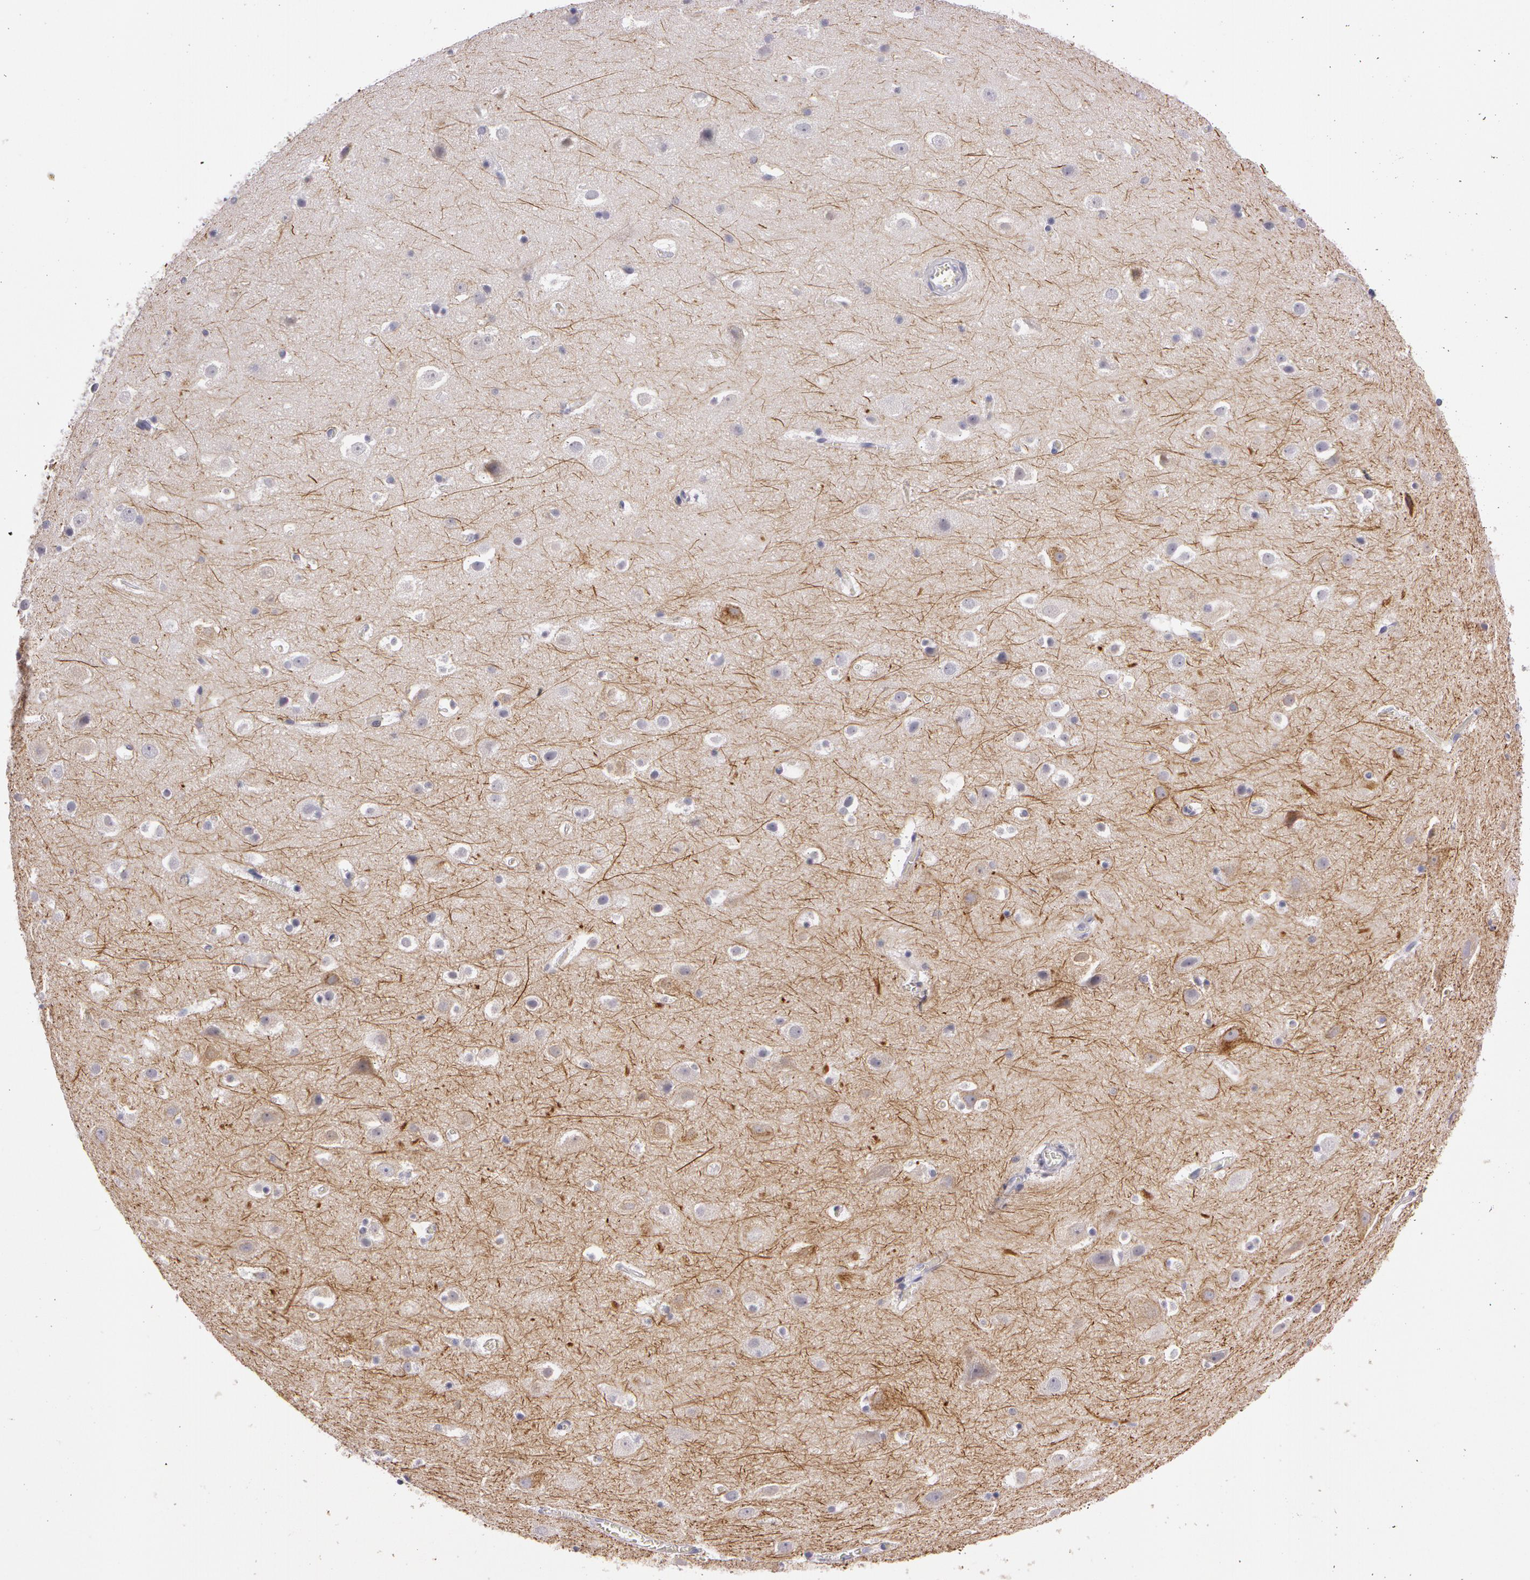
{"staining": {"intensity": "negative", "quantity": "none", "location": "none"}, "tissue": "hippocampus", "cell_type": "Glial cells", "image_type": "normal", "snomed": [{"axis": "morphology", "description": "Normal tissue, NOS"}, {"axis": "topography", "description": "Hippocampus"}], "caption": "IHC image of benign hippocampus stained for a protein (brown), which reveals no staining in glial cells.", "gene": "MXRA5", "patient": {"sex": "male", "age": 45}}